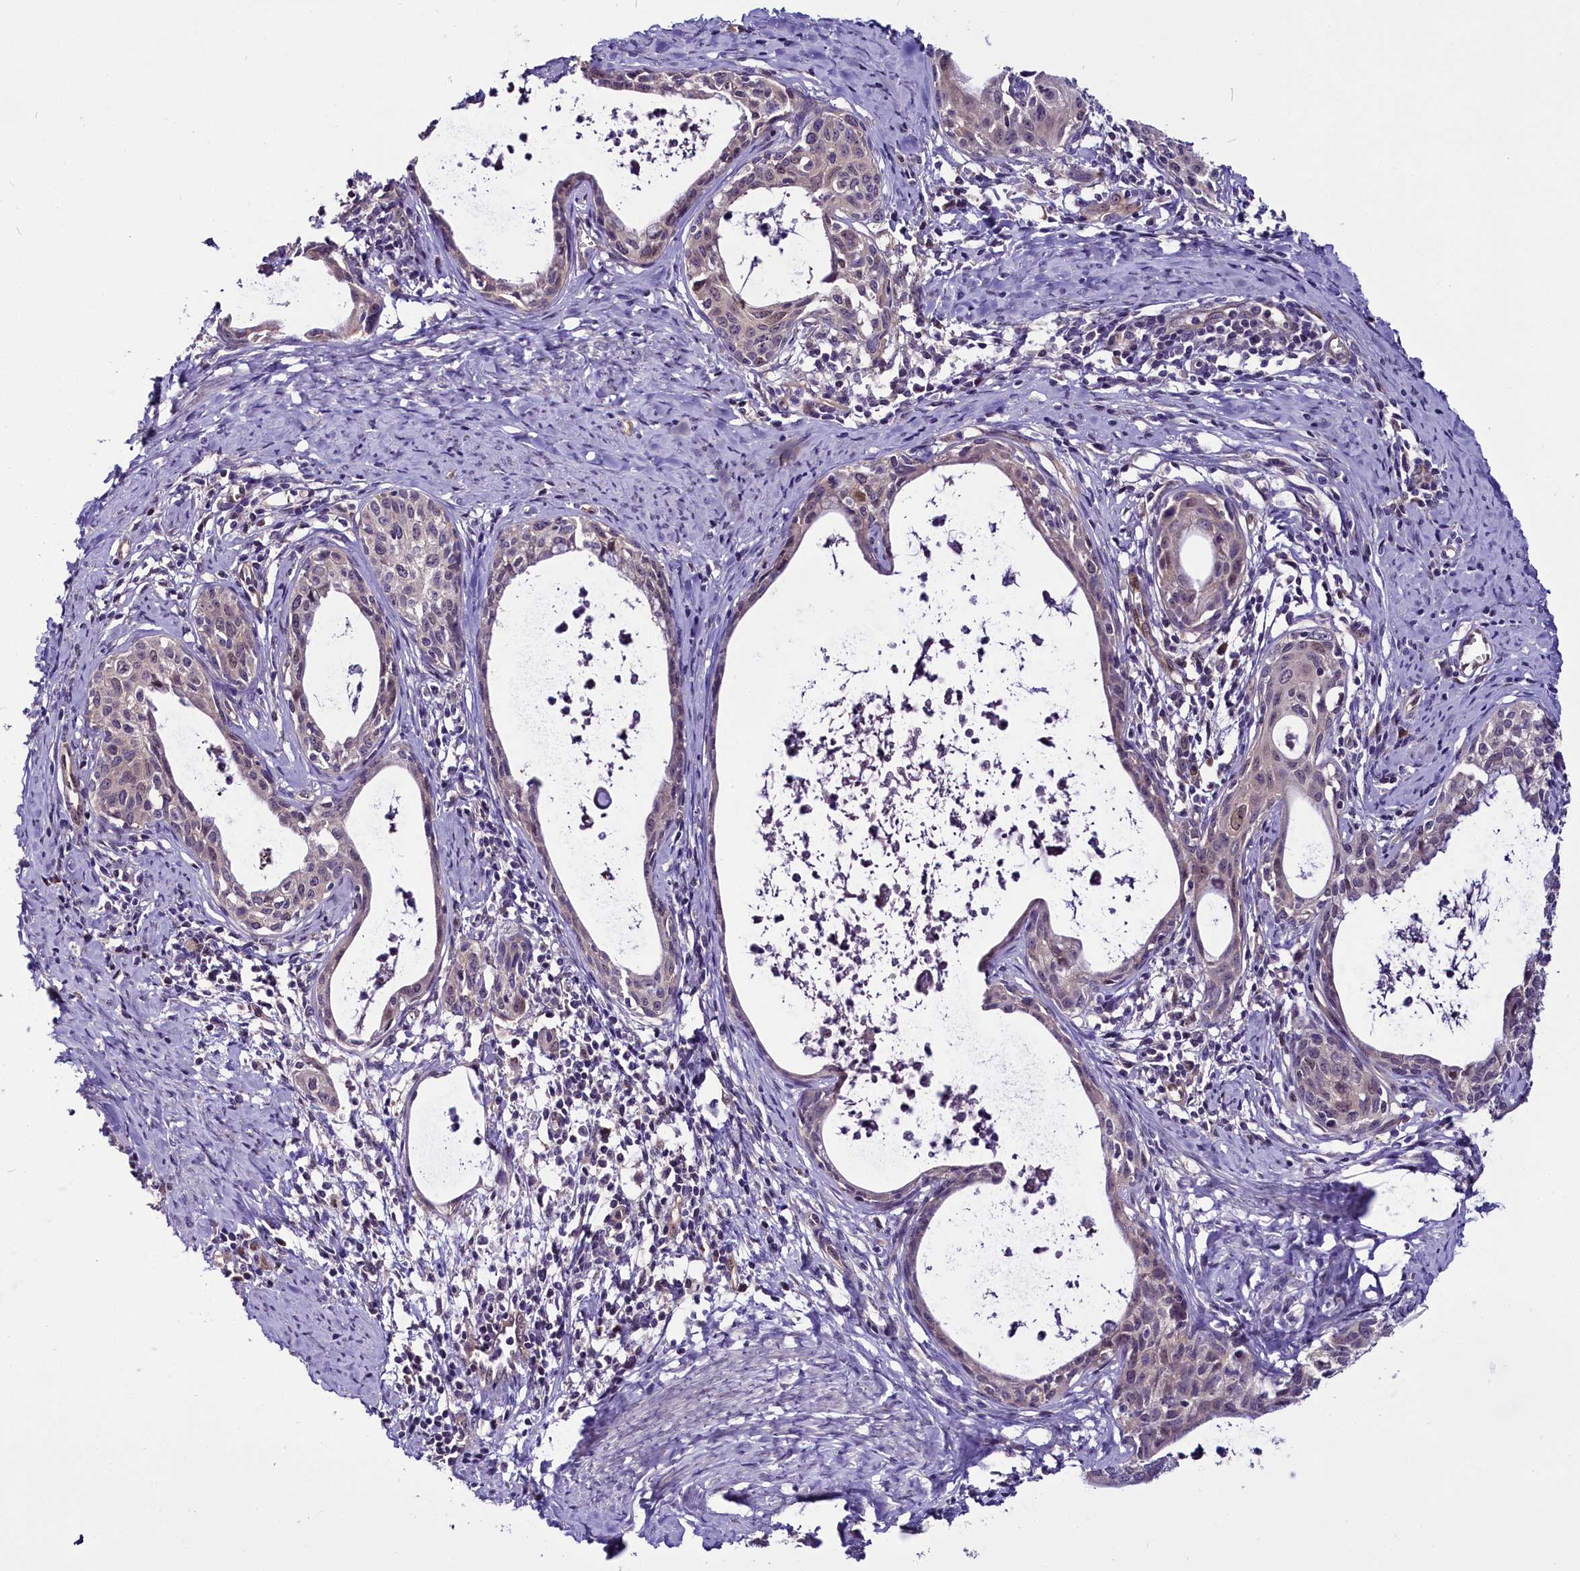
{"staining": {"intensity": "weak", "quantity": ">75%", "location": "cytoplasmic/membranous,nuclear"}, "tissue": "cervical cancer", "cell_type": "Tumor cells", "image_type": "cancer", "snomed": [{"axis": "morphology", "description": "Squamous cell carcinoma, NOS"}, {"axis": "topography", "description": "Cervix"}], "caption": "Immunohistochemistry (IHC) (DAB (3,3'-diaminobenzidine)) staining of human cervical squamous cell carcinoma shows weak cytoplasmic/membranous and nuclear protein positivity in about >75% of tumor cells.", "gene": "C9orf40", "patient": {"sex": "female", "age": 52}}